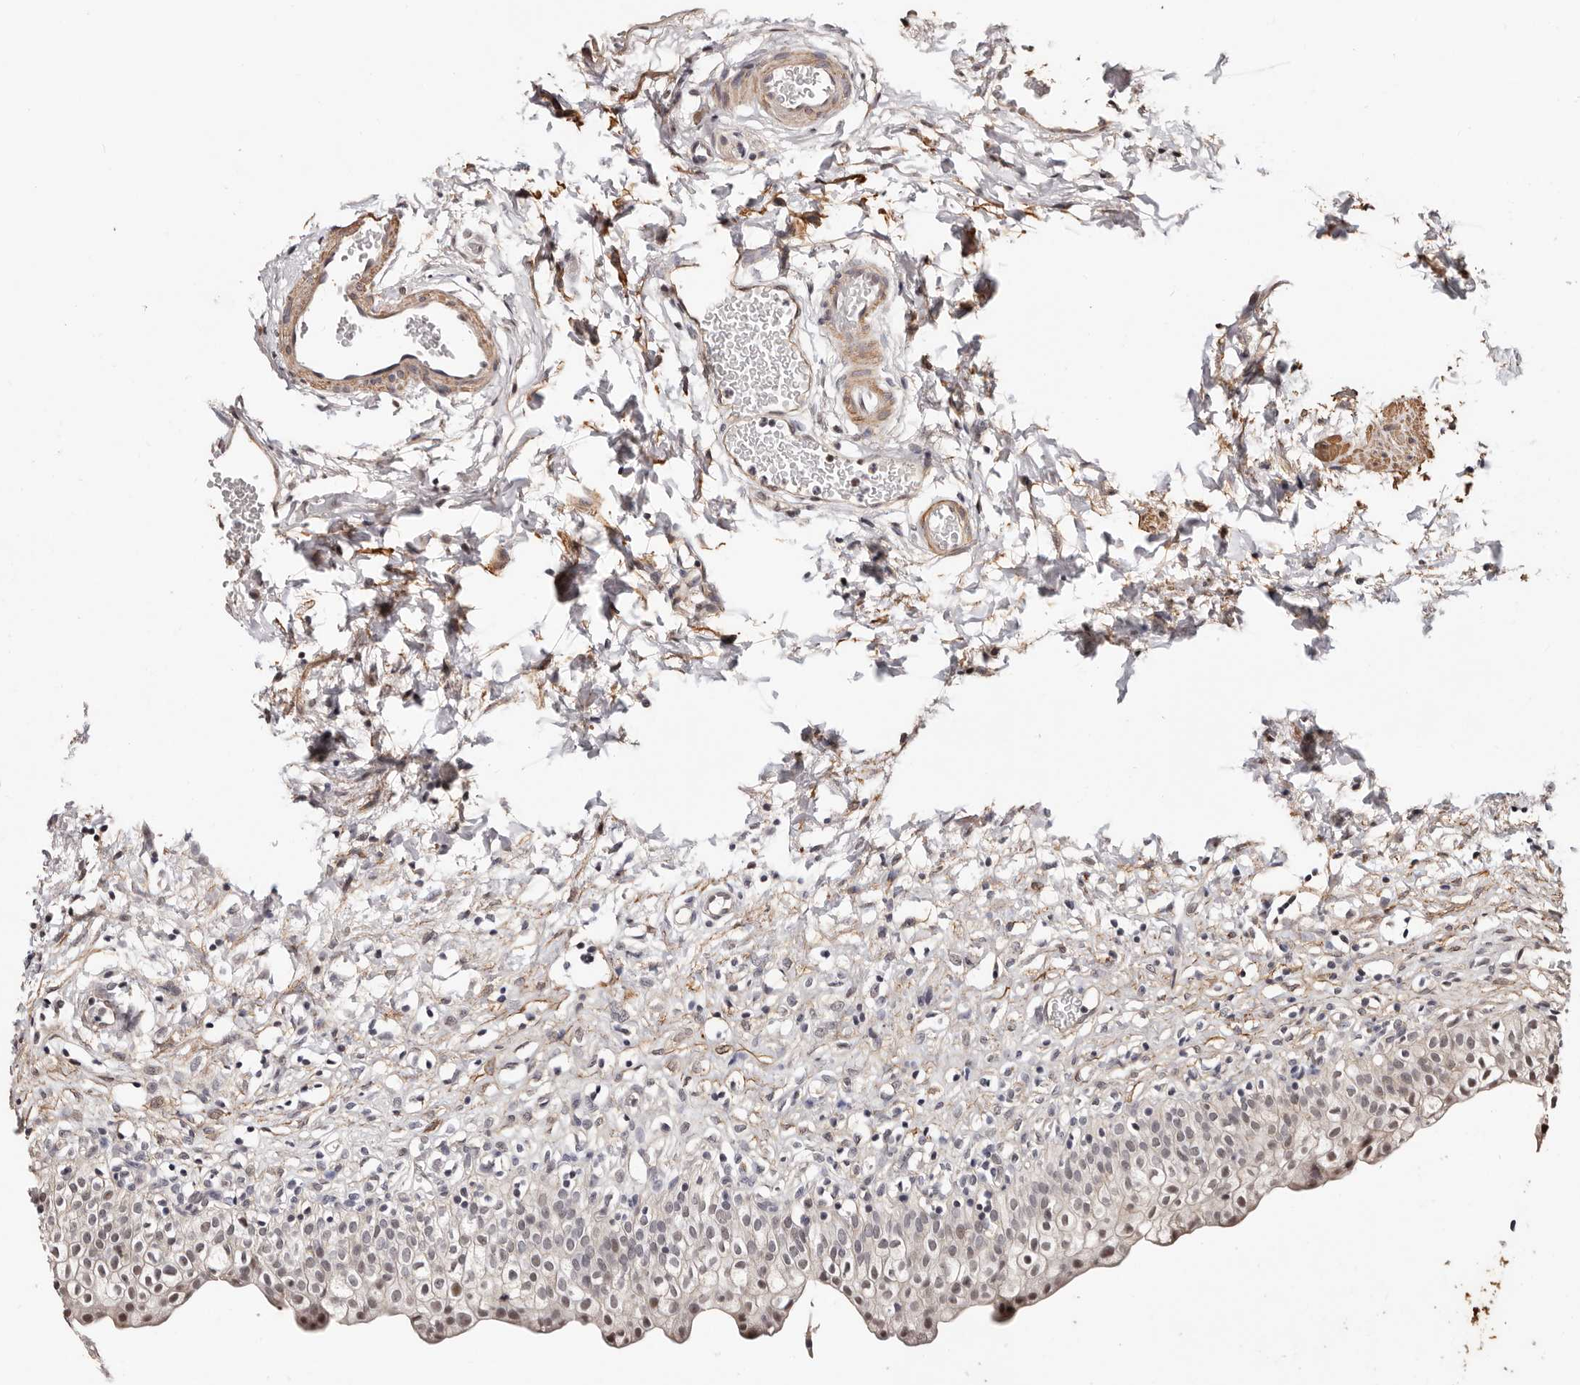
{"staining": {"intensity": "weak", "quantity": "<25%", "location": "nuclear"}, "tissue": "urinary bladder", "cell_type": "Urothelial cells", "image_type": "normal", "snomed": [{"axis": "morphology", "description": "Normal tissue, NOS"}, {"axis": "topography", "description": "Urinary bladder"}], "caption": "An immunohistochemistry (IHC) image of benign urinary bladder is shown. There is no staining in urothelial cells of urinary bladder. (Immunohistochemistry, brightfield microscopy, high magnification).", "gene": "TRIP13", "patient": {"sex": "male", "age": 55}}